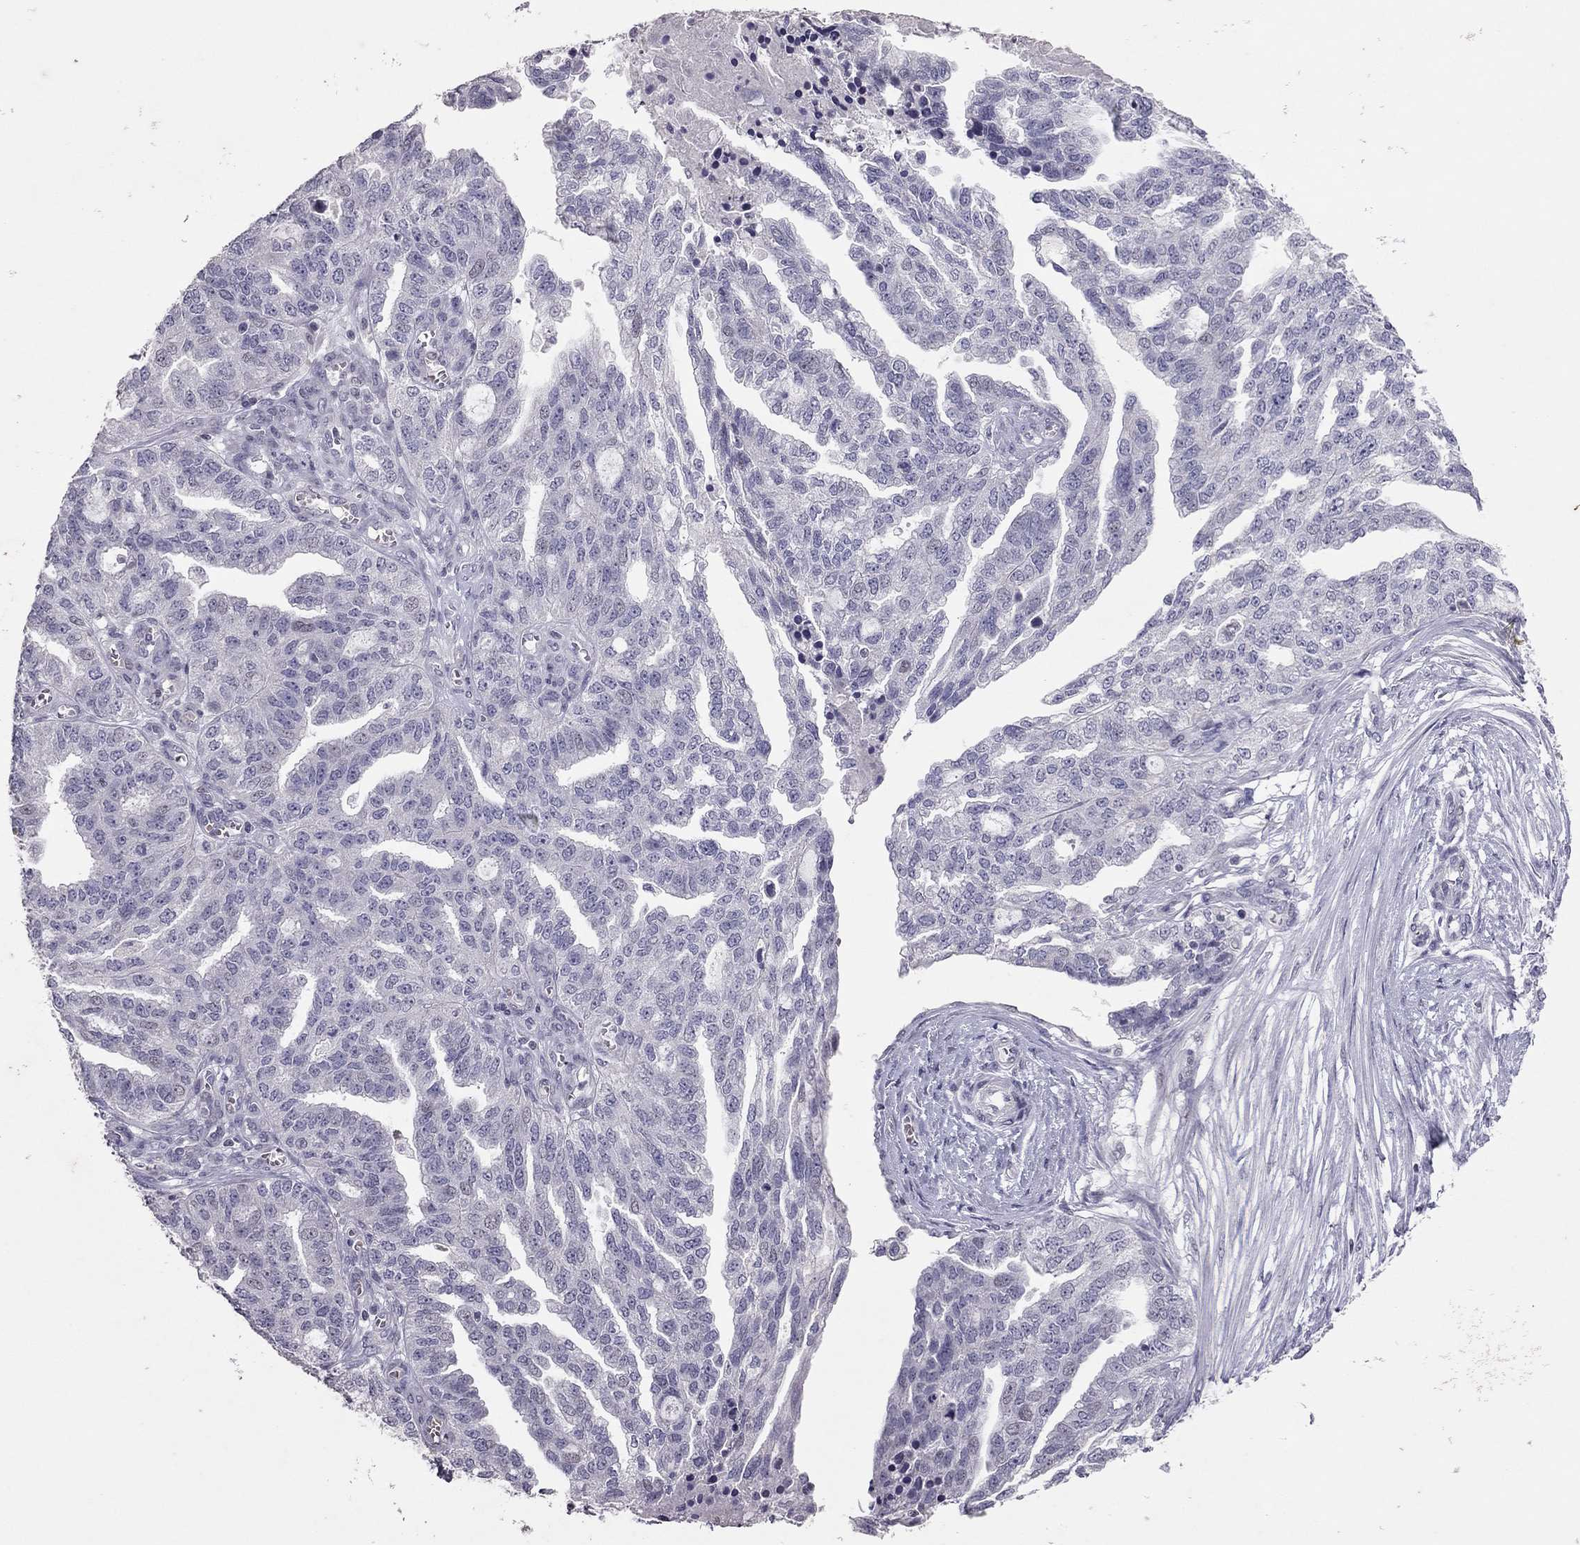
{"staining": {"intensity": "negative", "quantity": "none", "location": "none"}, "tissue": "ovarian cancer", "cell_type": "Tumor cells", "image_type": "cancer", "snomed": [{"axis": "morphology", "description": "Cystadenocarcinoma, serous, NOS"}, {"axis": "topography", "description": "Ovary"}], "caption": "Micrograph shows no protein staining in tumor cells of ovarian cancer tissue.", "gene": "TSHB", "patient": {"sex": "female", "age": 51}}